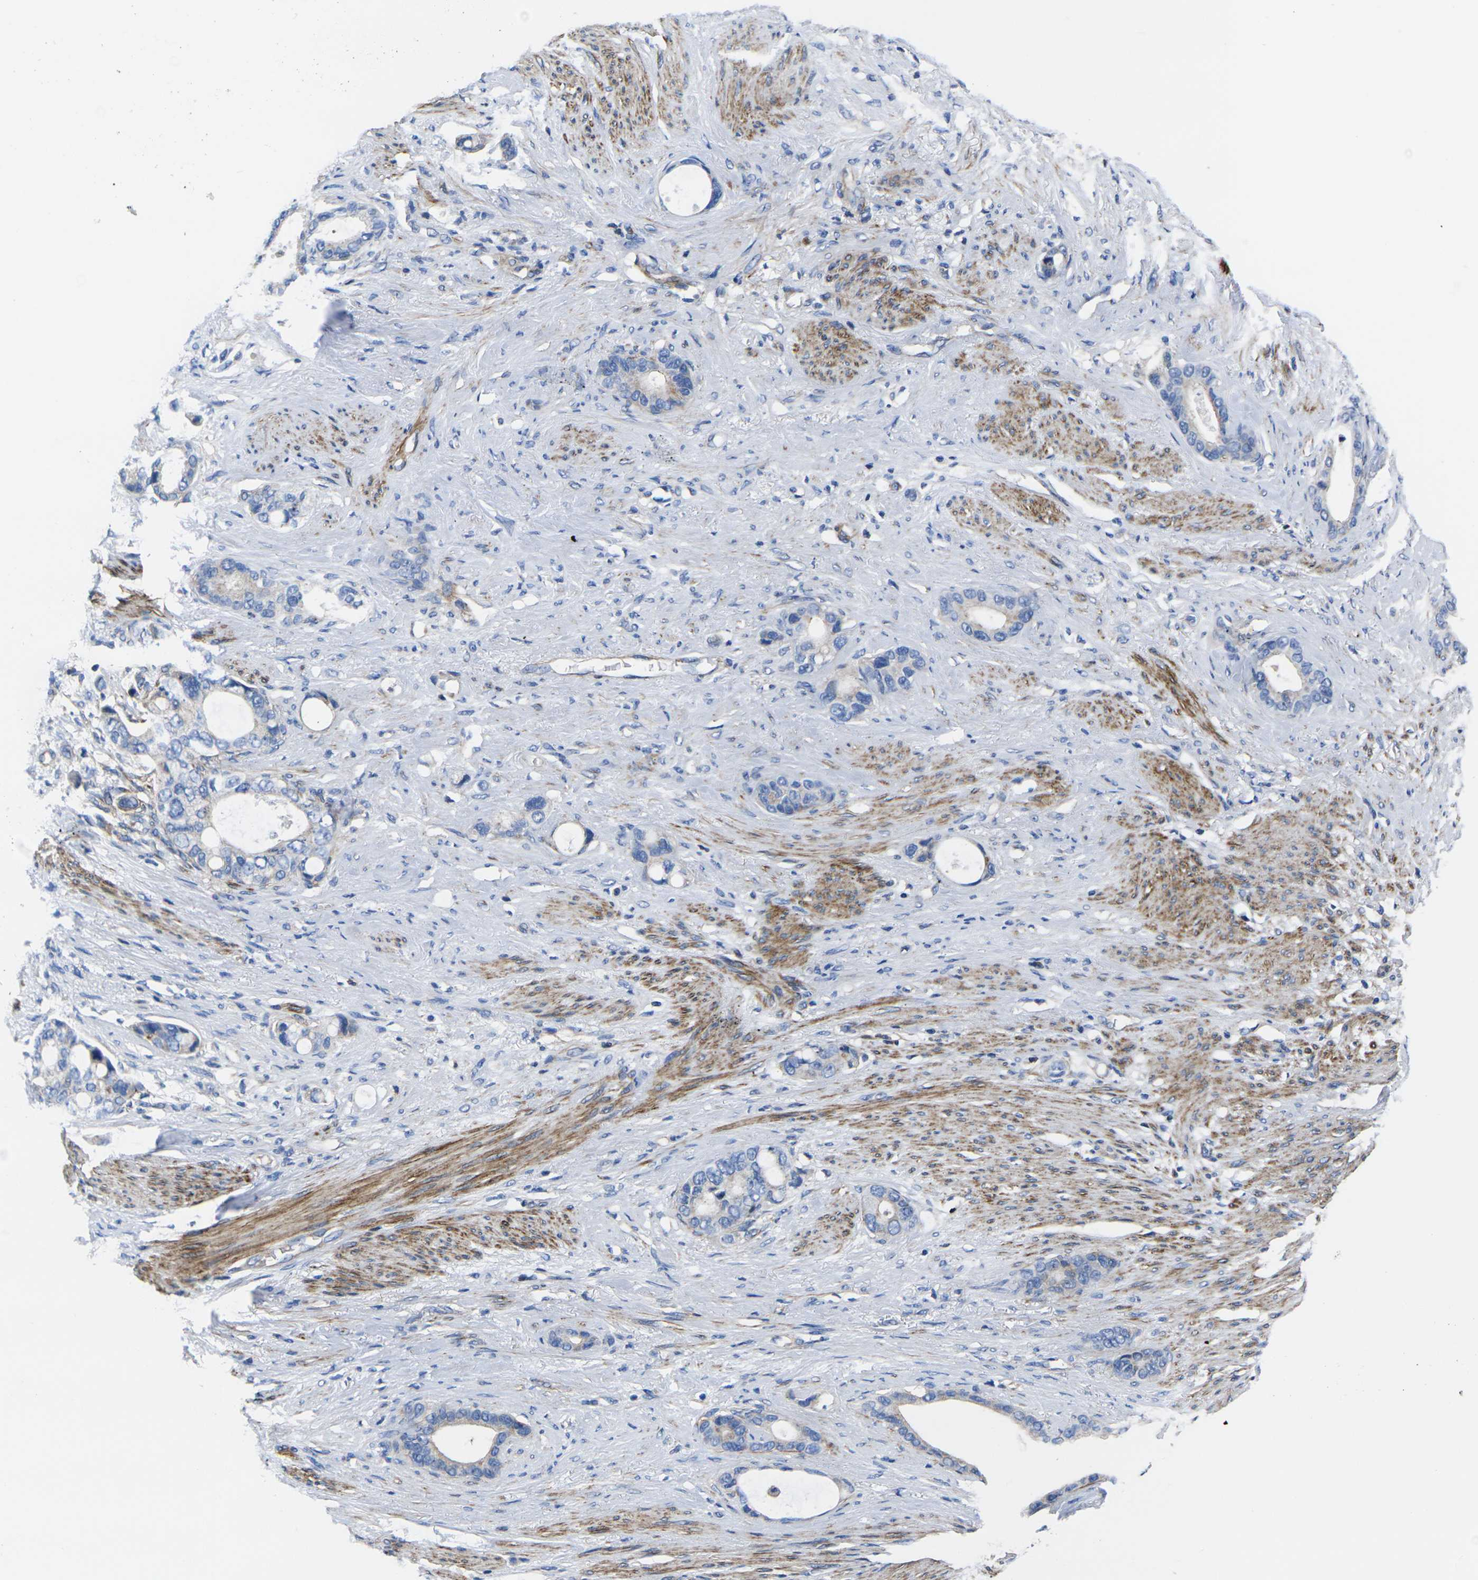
{"staining": {"intensity": "negative", "quantity": "none", "location": "none"}, "tissue": "stomach cancer", "cell_type": "Tumor cells", "image_type": "cancer", "snomed": [{"axis": "morphology", "description": "Adenocarcinoma, NOS"}, {"axis": "topography", "description": "Stomach"}], "caption": "DAB immunohistochemical staining of human stomach cancer (adenocarcinoma) displays no significant positivity in tumor cells.", "gene": "GPR4", "patient": {"sex": "female", "age": 75}}